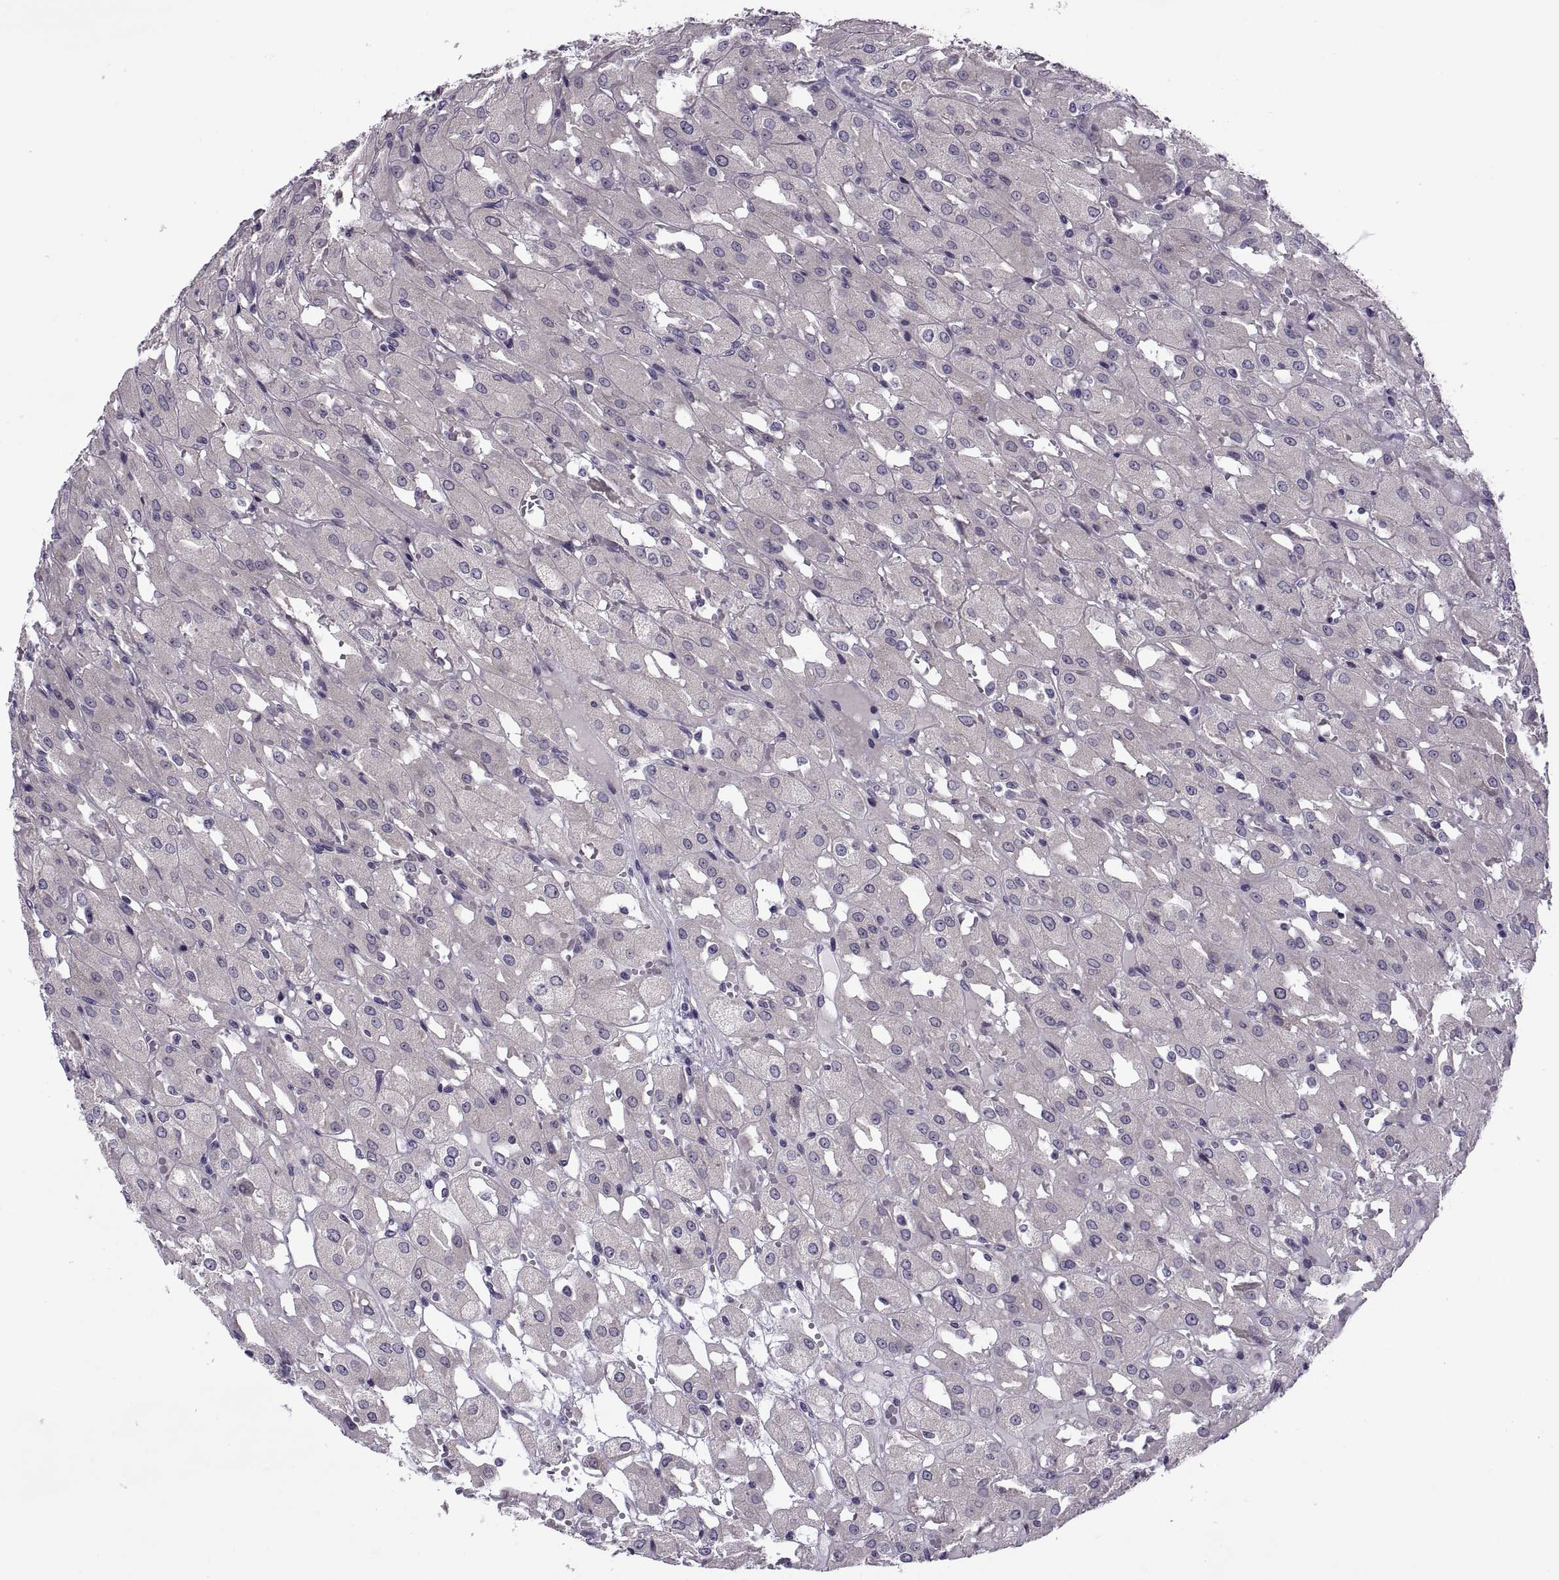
{"staining": {"intensity": "negative", "quantity": "none", "location": "none"}, "tissue": "renal cancer", "cell_type": "Tumor cells", "image_type": "cancer", "snomed": [{"axis": "morphology", "description": "Adenocarcinoma, NOS"}, {"axis": "topography", "description": "Kidney"}], "caption": "Photomicrograph shows no protein positivity in tumor cells of renal adenocarcinoma tissue. (DAB IHC visualized using brightfield microscopy, high magnification).", "gene": "MAGEB1", "patient": {"sex": "male", "age": 72}}